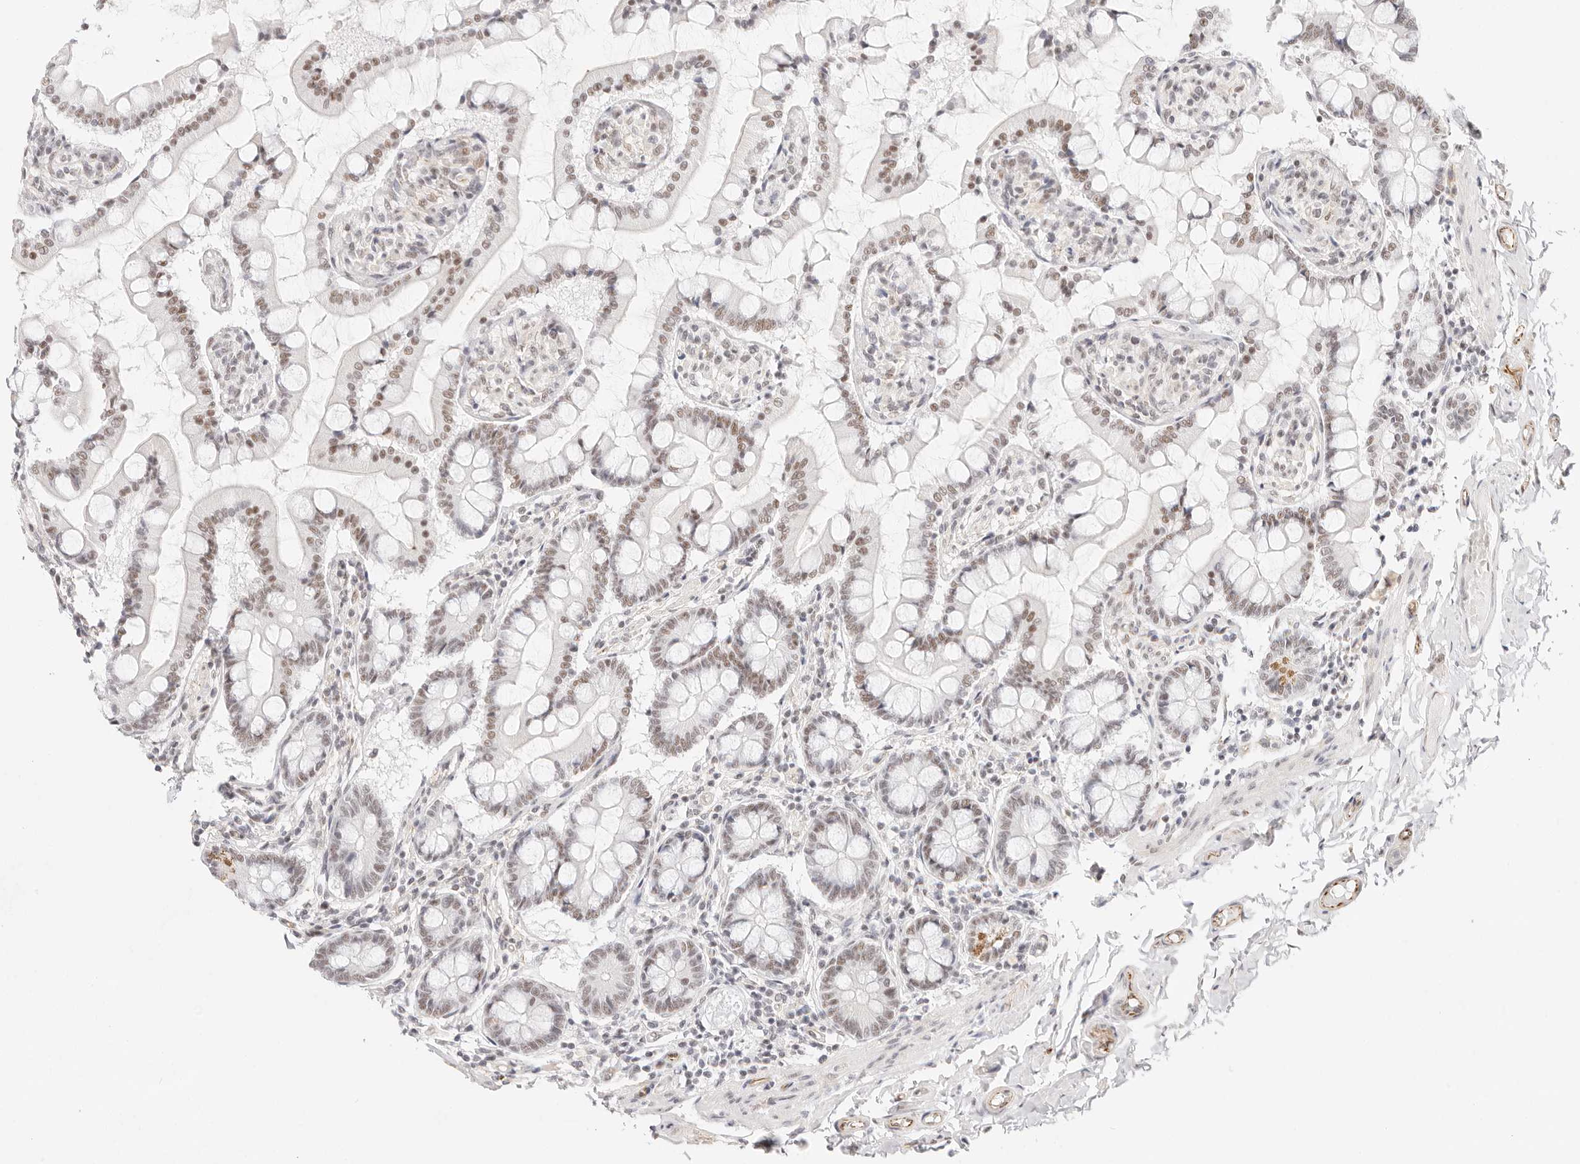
{"staining": {"intensity": "moderate", "quantity": "25%-75%", "location": "nuclear"}, "tissue": "small intestine", "cell_type": "Glandular cells", "image_type": "normal", "snomed": [{"axis": "morphology", "description": "Normal tissue, NOS"}, {"axis": "topography", "description": "Small intestine"}], "caption": "IHC photomicrograph of unremarkable small intestine: small intestine stained using immunohistochemistry (IHC) demonstrates medium levels of moderate protein expression localized specifically in the nuclear of glandular cells, appearing as a nuclear brown color.", "gene": "ZC3H11A", "patient": {"sex": "male", "age": 41}}